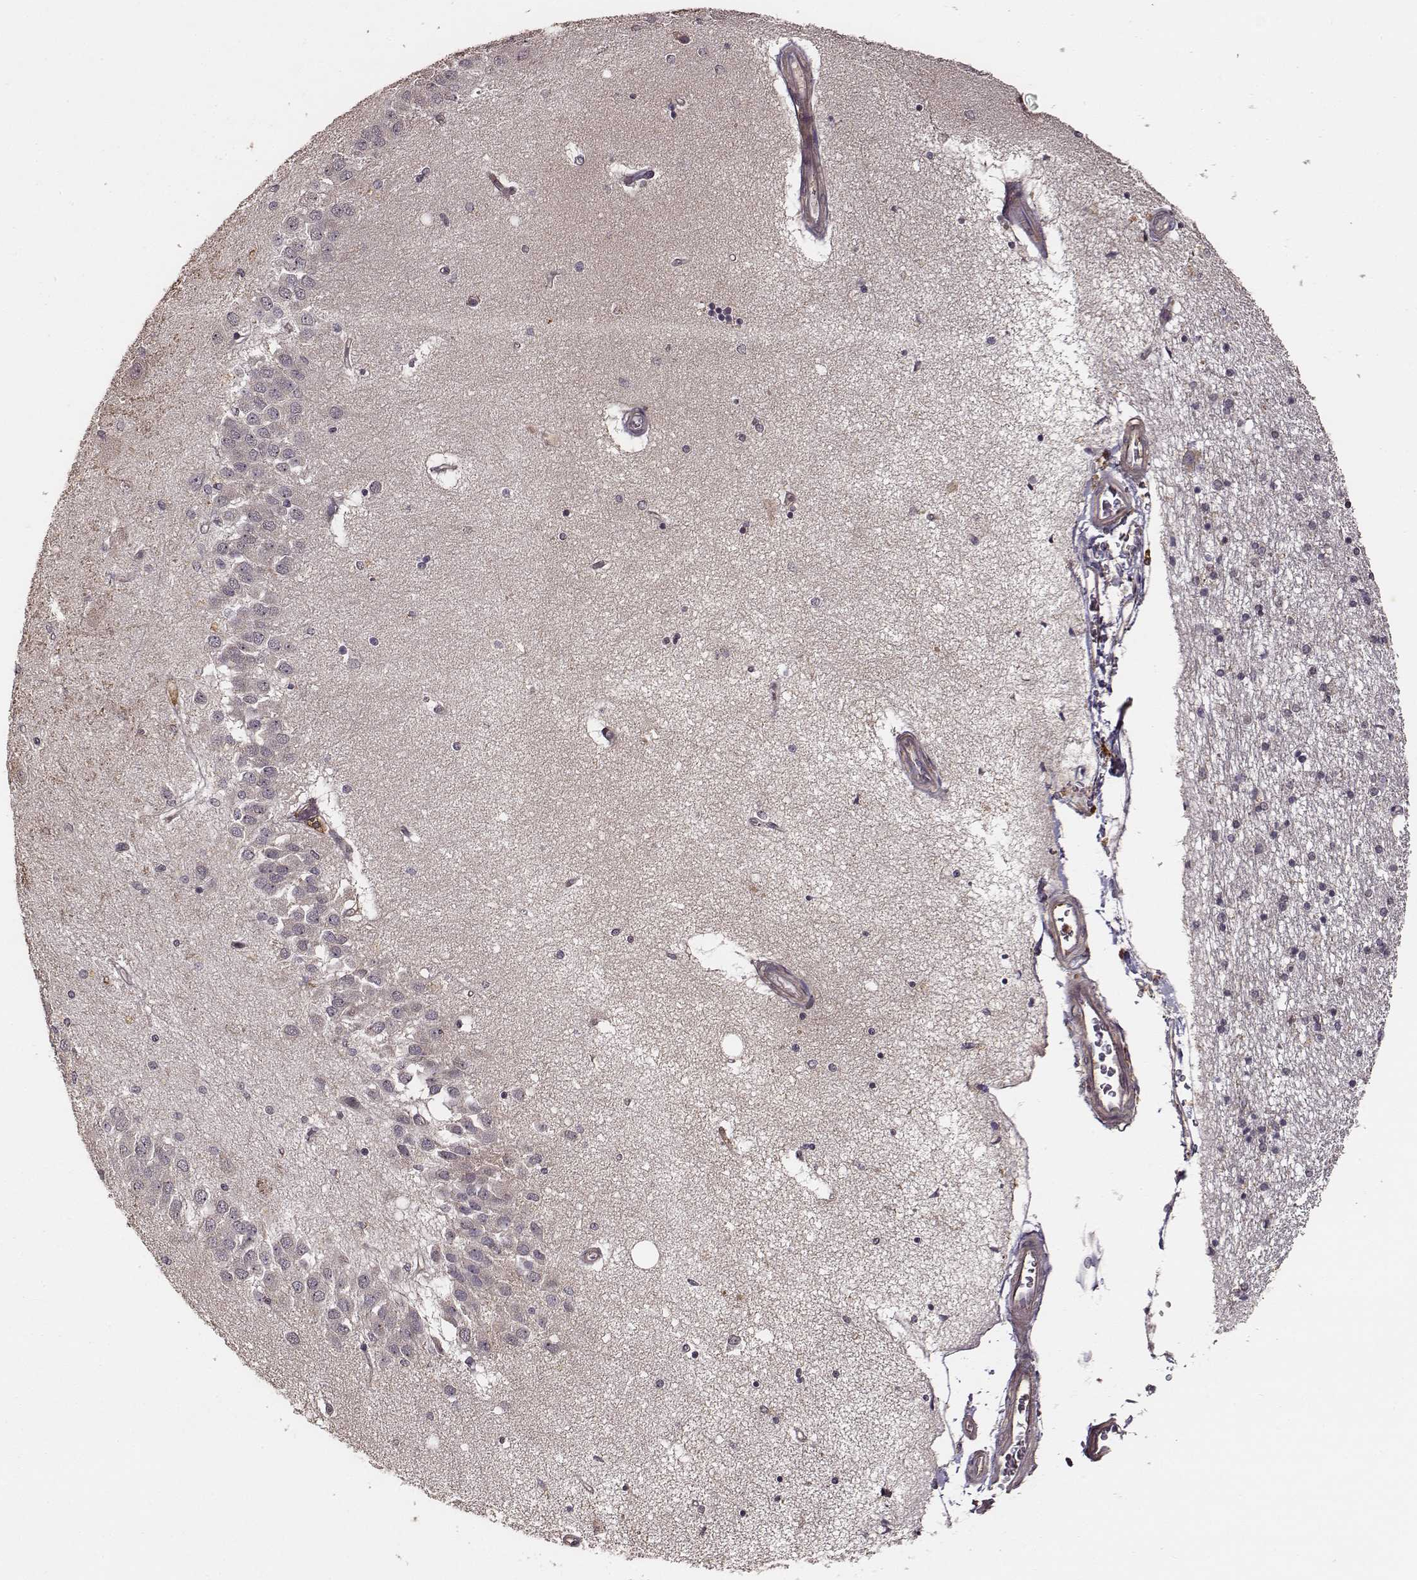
{"staining": {"intensity": "negative", "quantity": "none", "location": "none"}, "tissue": "hippocampus", "cell_type": "Glial cells", "image_type": "normal", "snomed": [{"axis": "morphology", "description": "Normal tissue, NOS"}, {"axis": "topography", "description": "Hippocampus"}], "caption": "Immunohistochemistry (IHC) of normal human hippocampus reveals no positivity in glial cells. Brightfield microscopy of immunohistochemistry (IHC) stained with DAB (3,3'-diaminobenzidine) (brown) and hematoxylin (blue), captured at high magnification.", "gene": "VPS26A", "patient": {"sex": "female", "age": 54}}